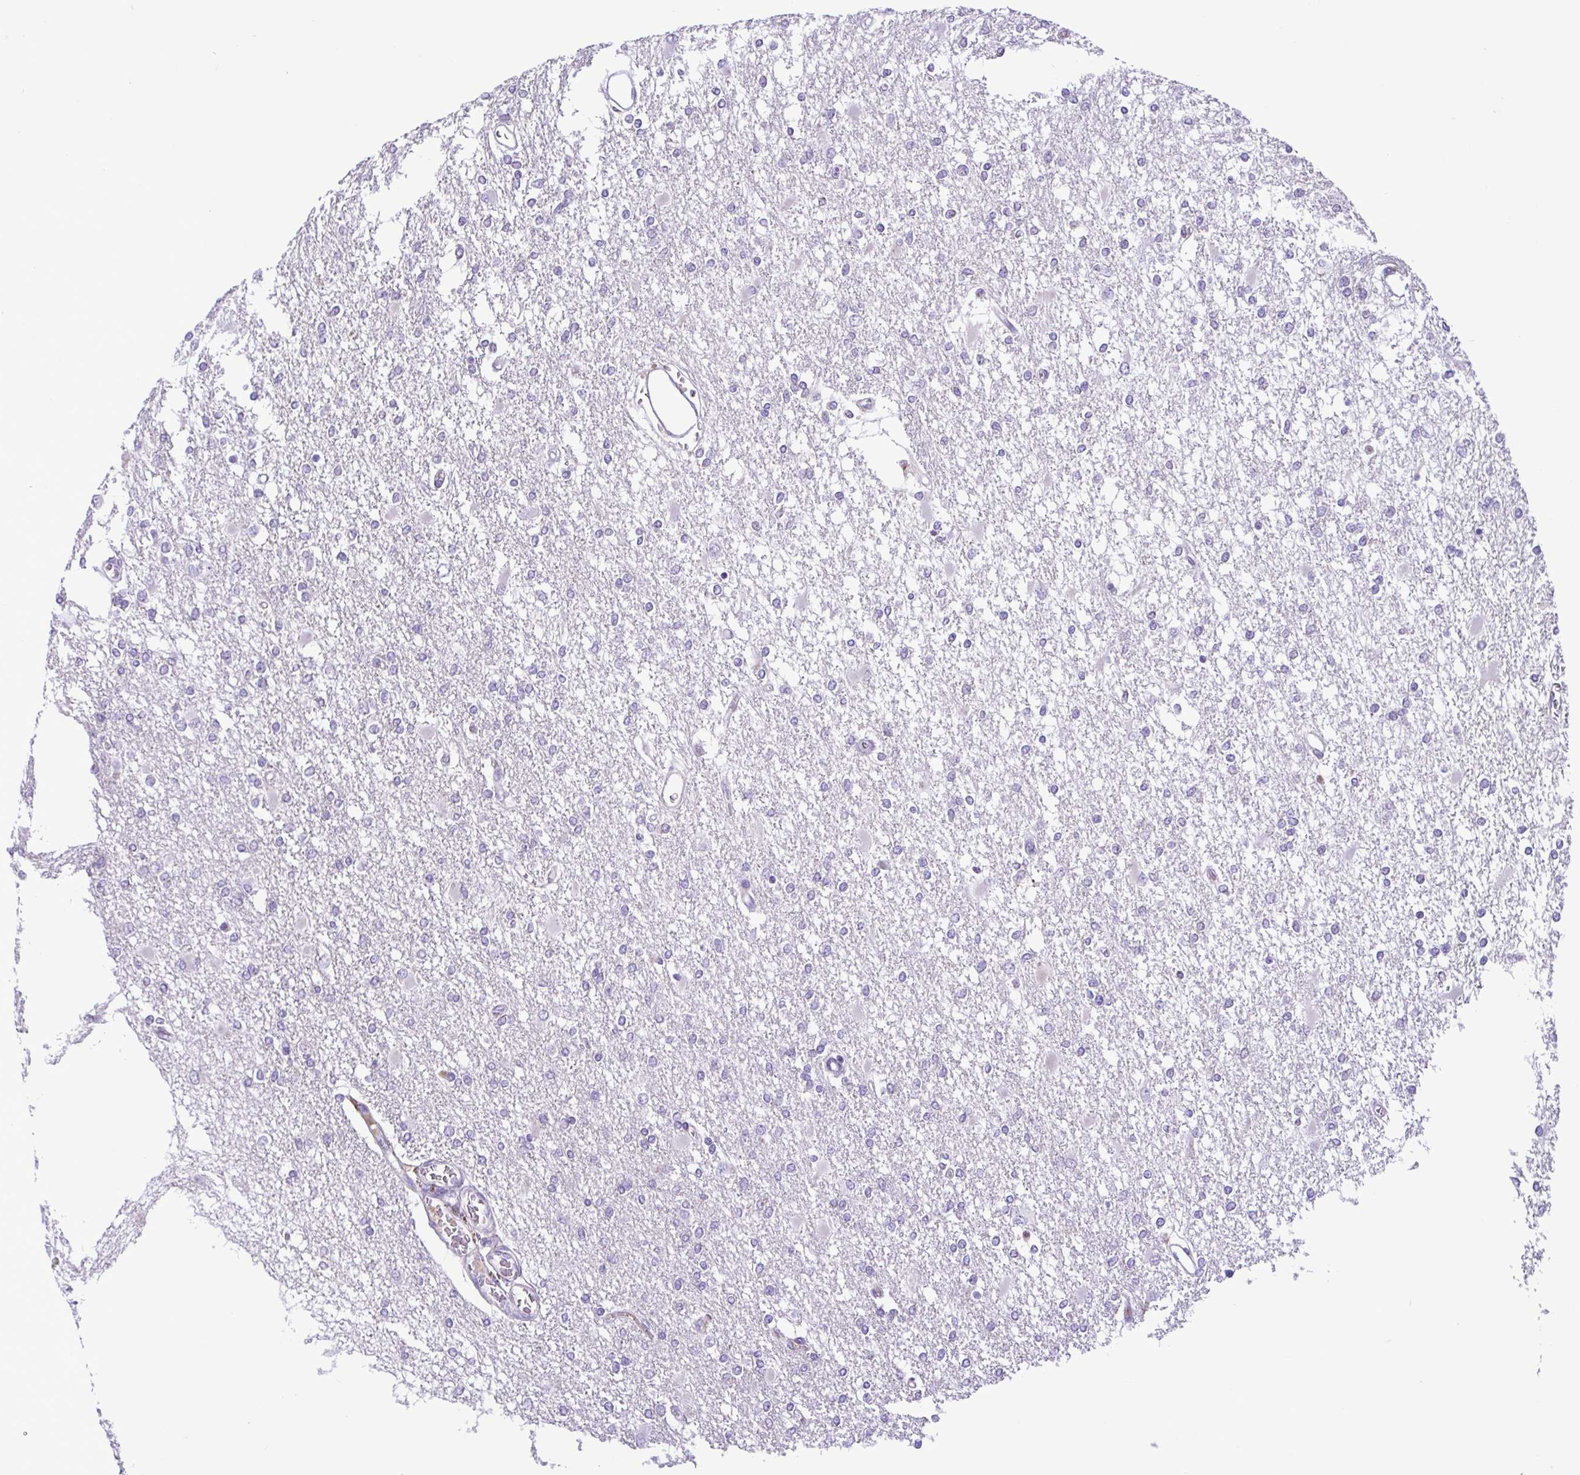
{"staining": {"intensity": "negative", "quantity": "none", "location": "none"}, "tissue": "glioma", "cell_type": "Tumor cells", "image_type": "cancer", "snomed": [{"axis": "morphology", "description": "Glioma, malignant, High grade"}, {"axis": "topography", "description": "Cerebral cortex"}], "caption": "Malignant glioma (high-grade) was stained to show a protein in brown. There is no significant staining in tumor cells. (DAB (3,3'-diaminobenzidine) immunohistochemistry (IHC), high magnification).", "gene": "CBY2", "patient": {"sex": "male", "age": 79}}